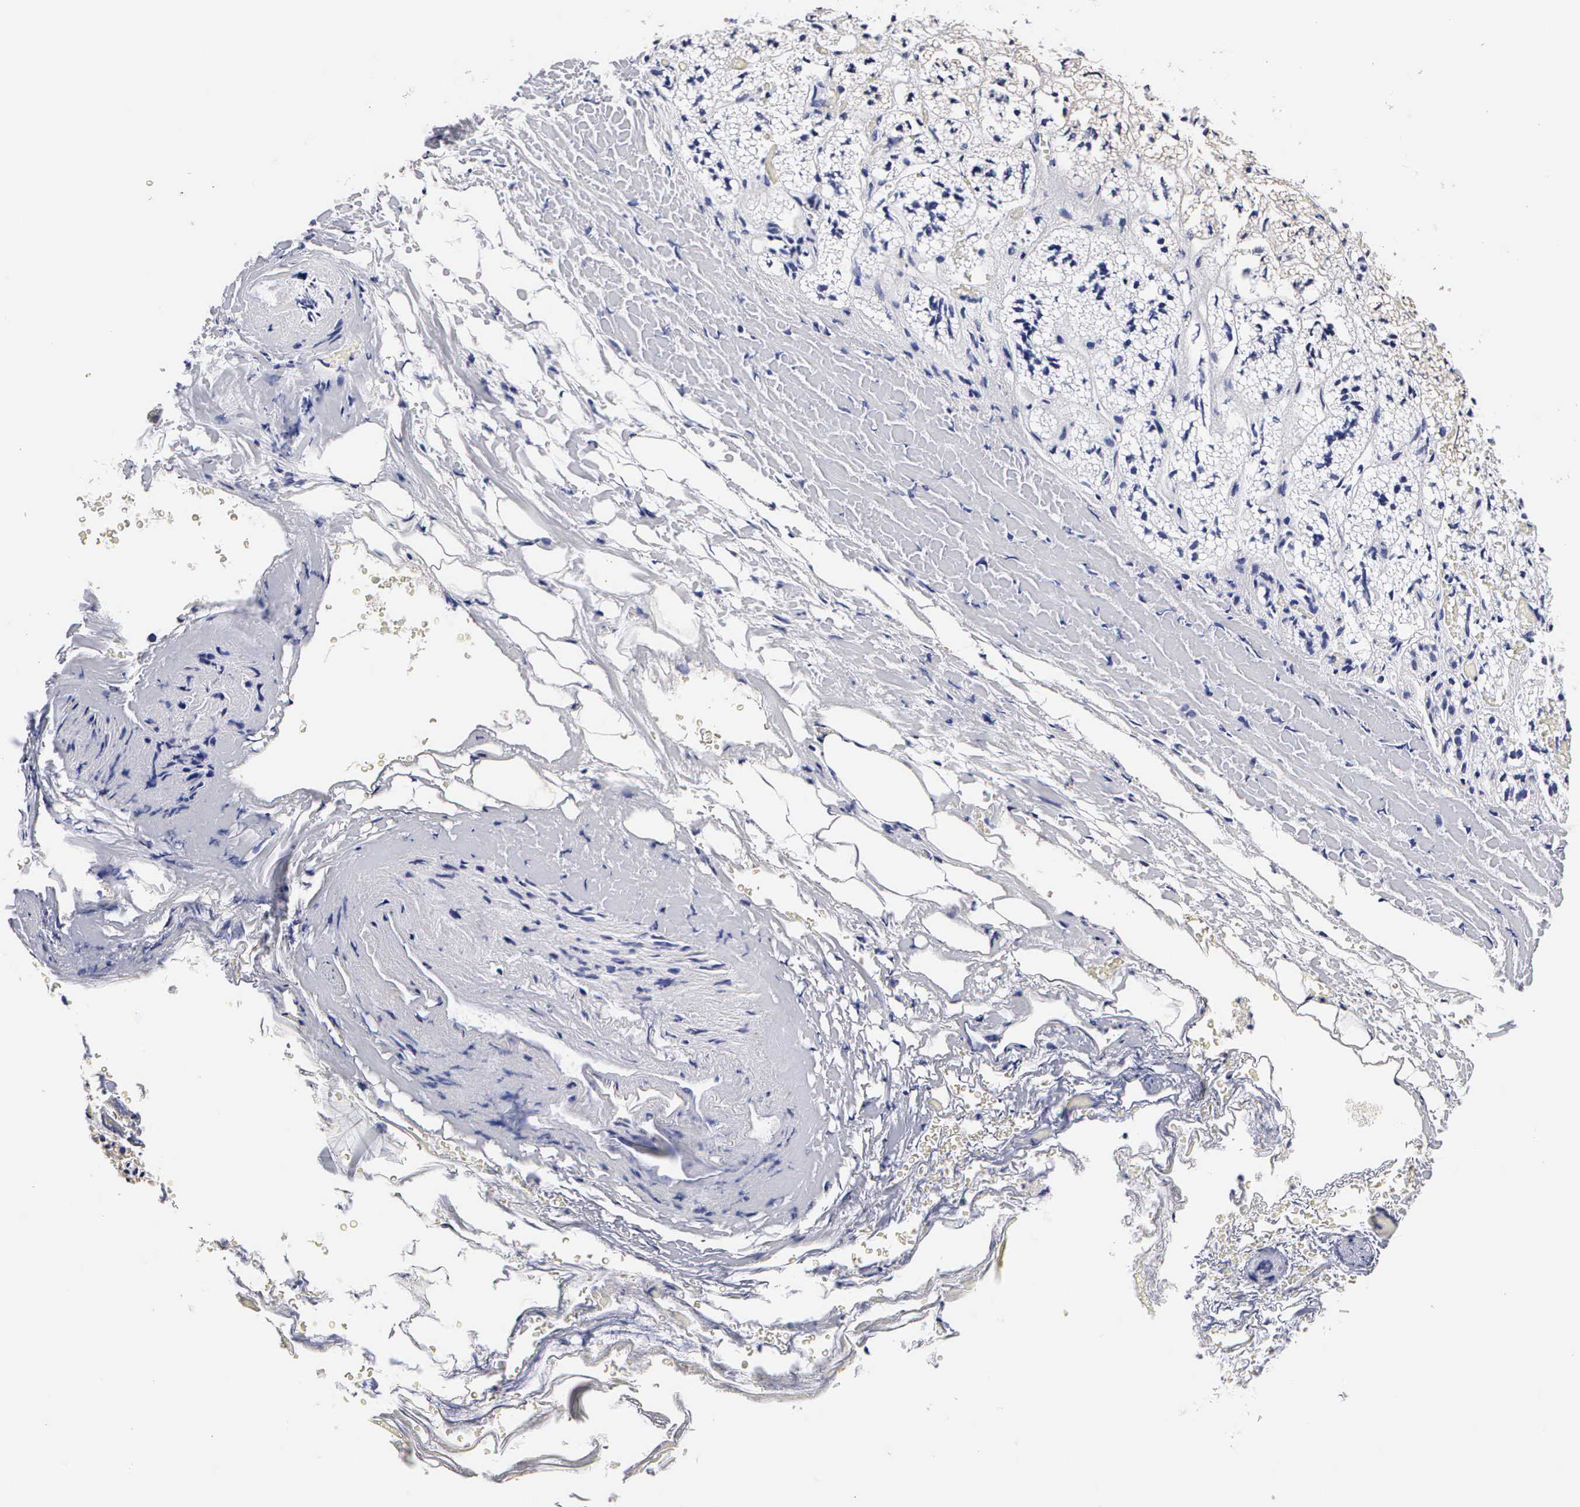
{"staining": {"intensity": "moderate", "quantity": "<25%", "location": "cytoplasmic/membranous"}, "tissue": "adrenal gland", "cell_type": "Glandular cells", "image_type": "normal", "snomed": [{"axis": "morphology", "description": "Normal tissue, NOS"}, {"axis": "topography", "description": "Adrenal gland"}], "caption": "A histopathology image of human adrenal gland stained for a protein displays moderate cytoplasmic/membranous brown staining in glandular cells.", "gene": "RNASE6", "patient": {"sex": "male", "age": 53}}